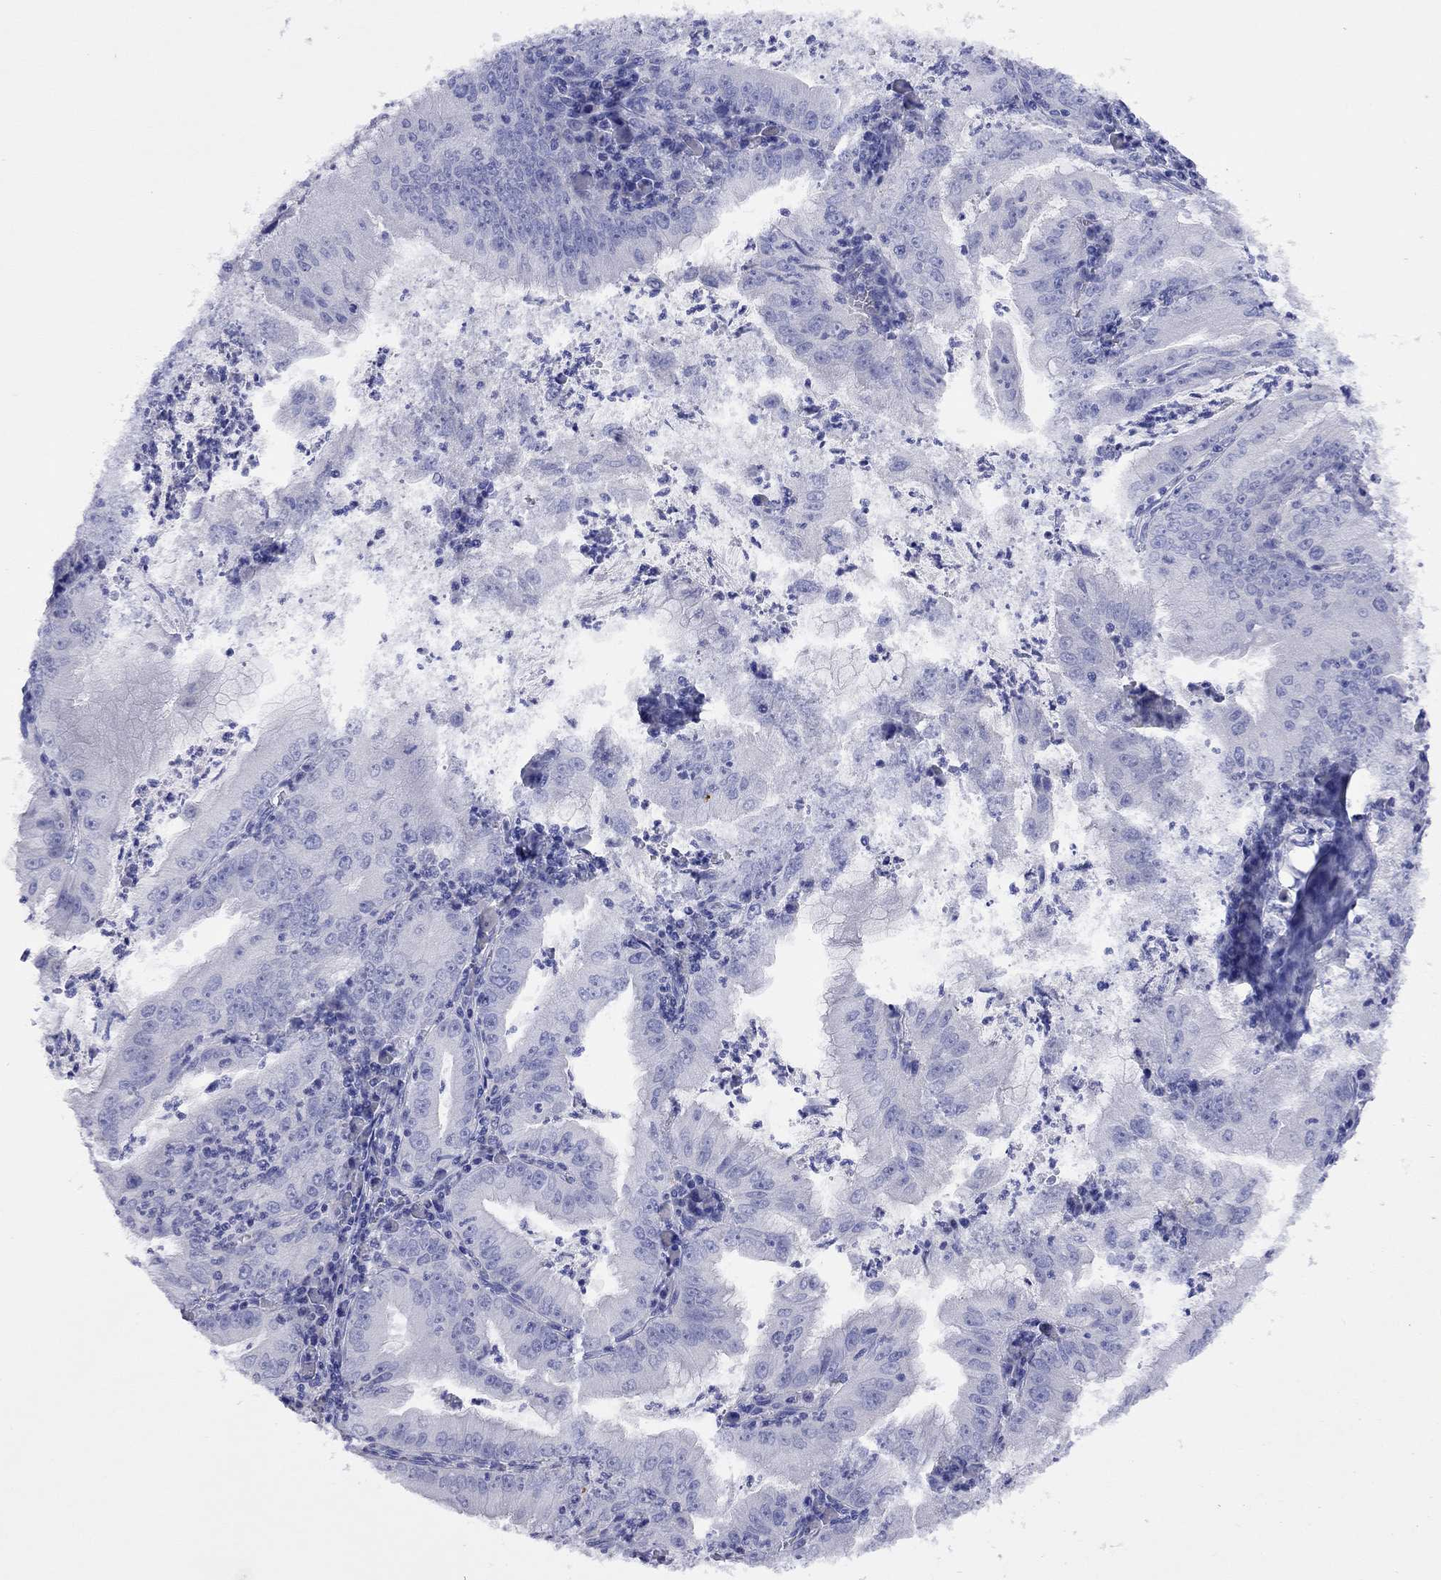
{"staining": {"intensity": "negative", "quantity": "none", "location": "none"}, "tissue": "stomach cancer", "cell_type": "Tumor cells", "image_type": "cancer", "snomed": [{"axis": "morphology", "description": "Adenocarcinoma, NOS"}, {"axis": "topography", "description": "Stomach"}], "caption": "Photomicrograph shows no significant protein expression in tumor cells of adenocarcinoma (stomach). (DAB (3,3'-diaminobenzidine) IHC visualized using brightfield microscopy, high magnification).", "gene": "FIGLA", "patient": {"sex": "male", "age": 76}}